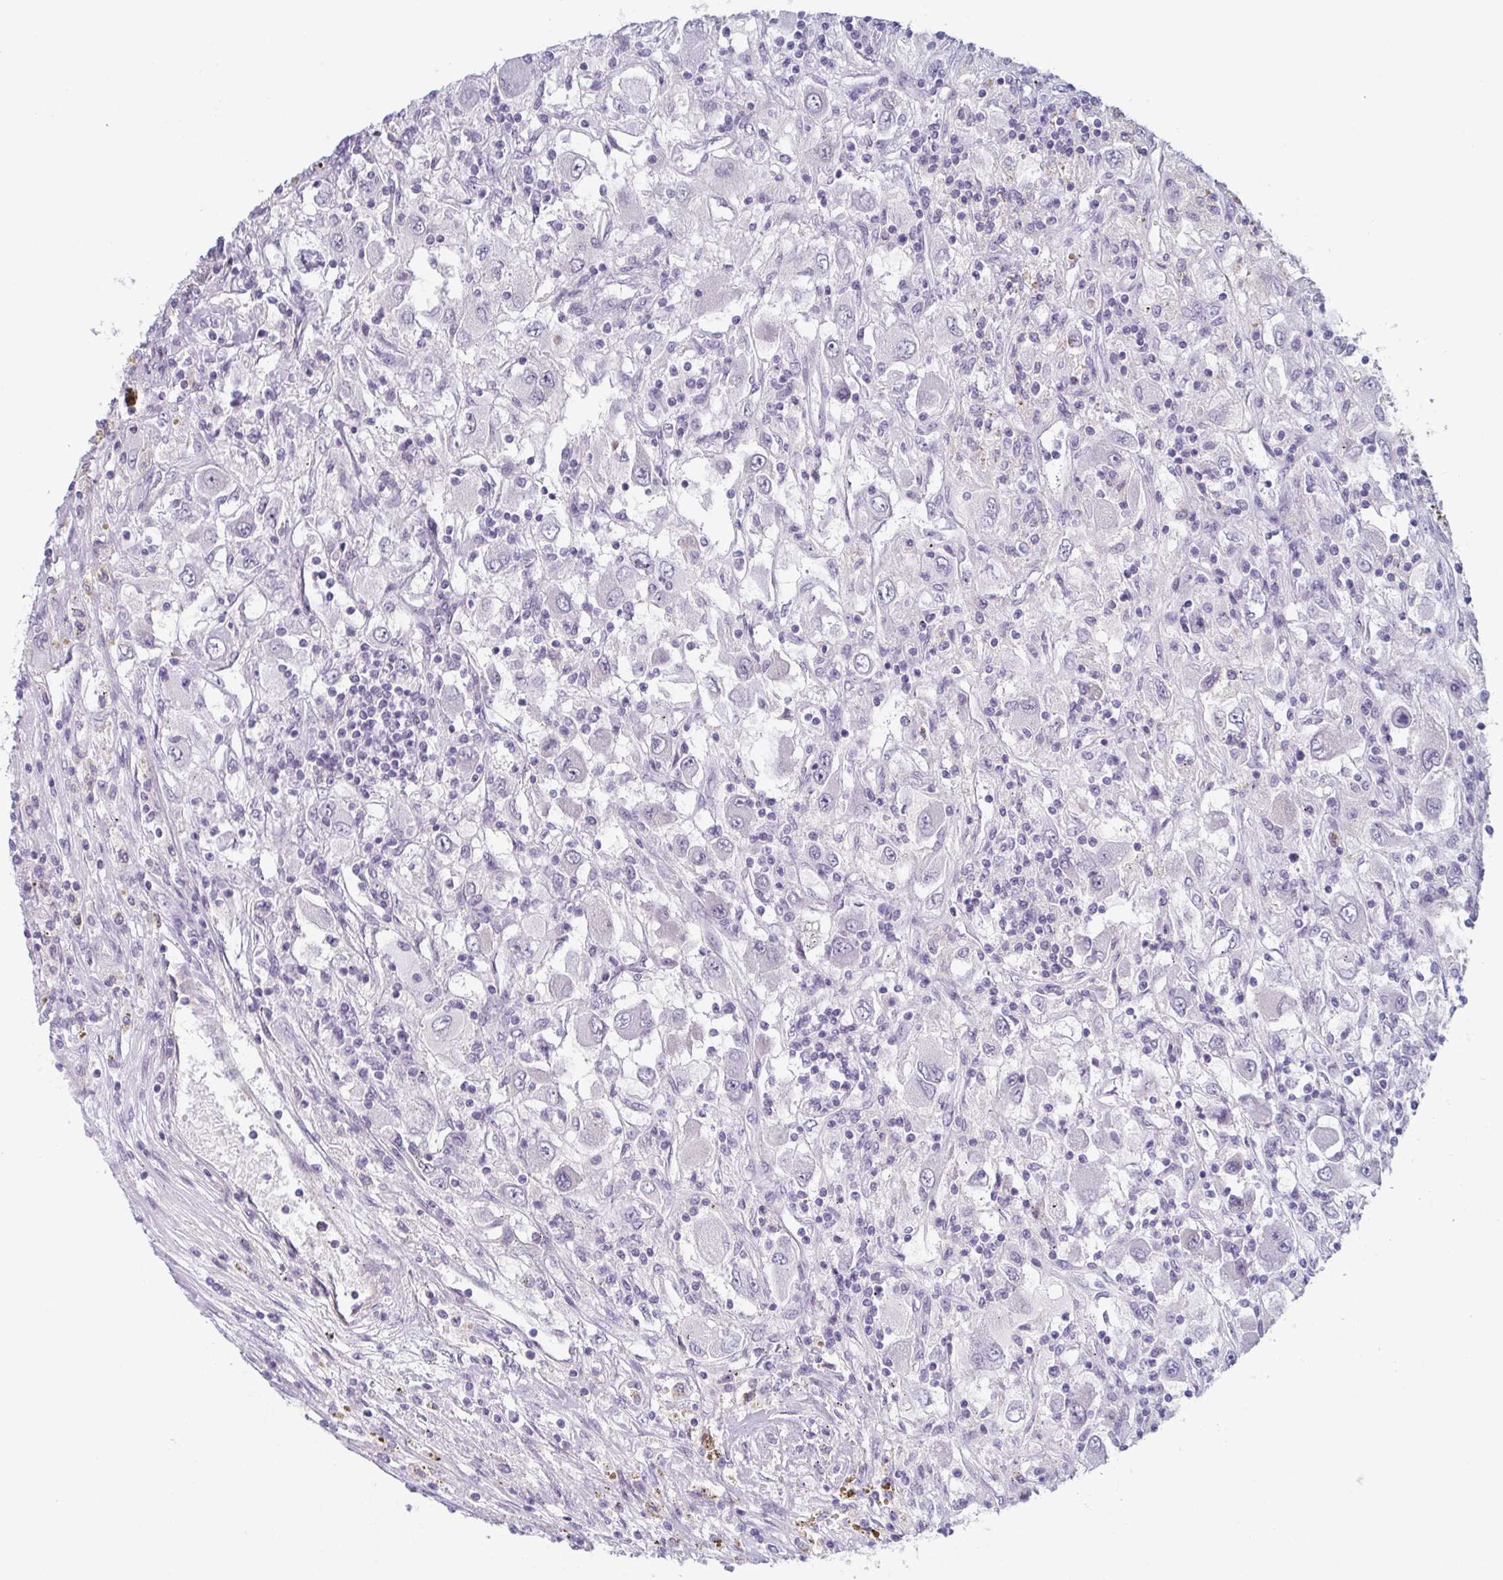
{"staining": {"intensity": "negative", "quantity": "none", "location": "none"}, "tissue": "renal cancer", "cell_type": "Tumor cells", "image_type": "cancer", "snomed": [{"axis": "morphology", "description": "Adenocarcinoma, NOS"}, {"axis": "topography", "description": "Kidney"}], "caption": "IHC of human renal adenocarcinoma reveals no staining in tumor cells.", "gene": "ZFP64", "patient": {"sex": "female", "age": 67}}